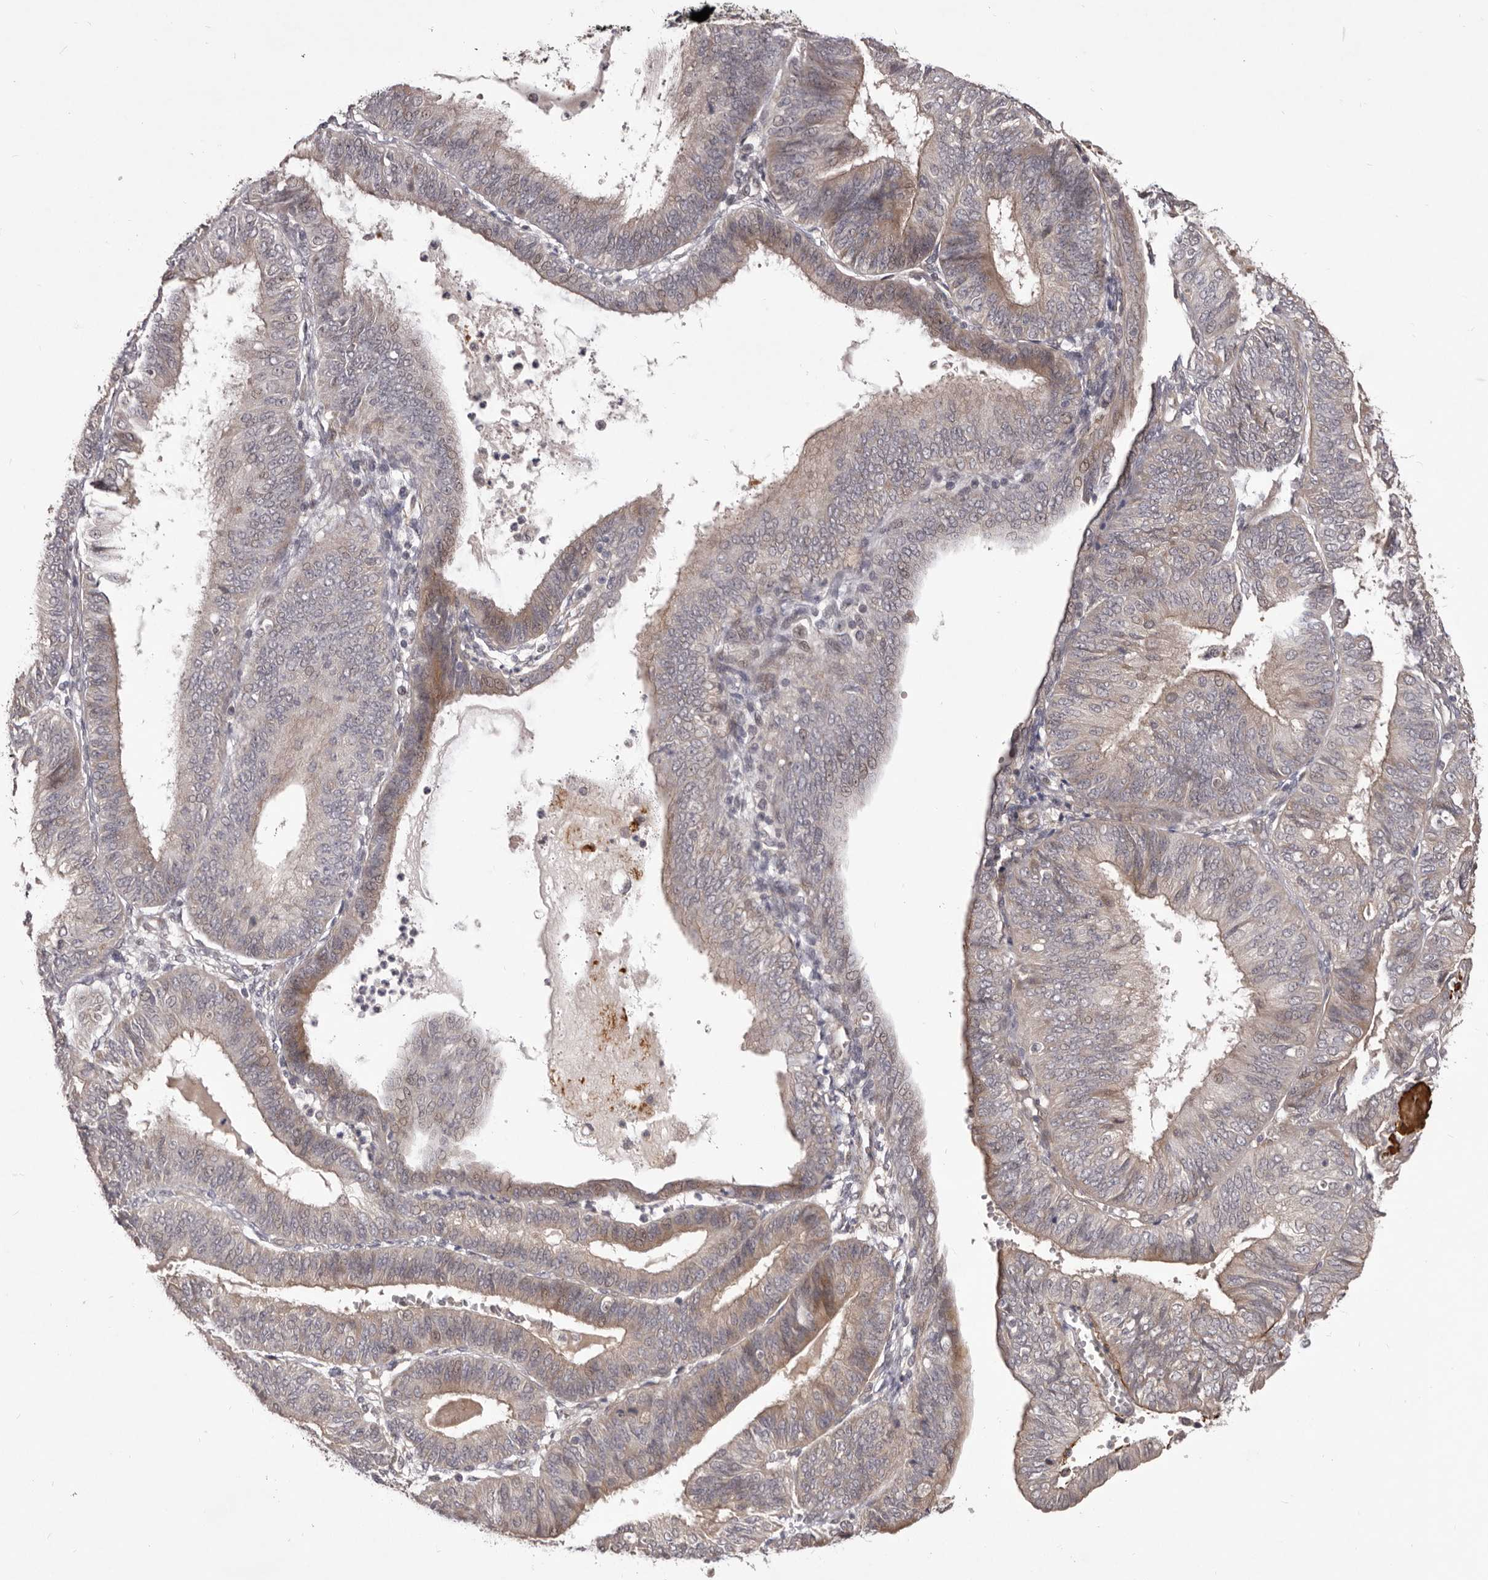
{"staining": {"intensity": "weak", "quantity": "<25%", "location": "cytoplasmic/membranous"}, "tissue": "endometrial cancer", "cell_type": "Tumor cells", "image_type": "cancer", "snomed": [{"axis": "morphology", "description": "Adenocarcinoma, NOS"}, {"axis": "topography", "description": "Endometrium"}], "caption": "Endometrial cancer (adenocarcinoma) was stained to show a protein in brown. There is no significant expression in tumor cells.", "gene": "HBS1L", "patient": {"sex": "female", "age": 58}}